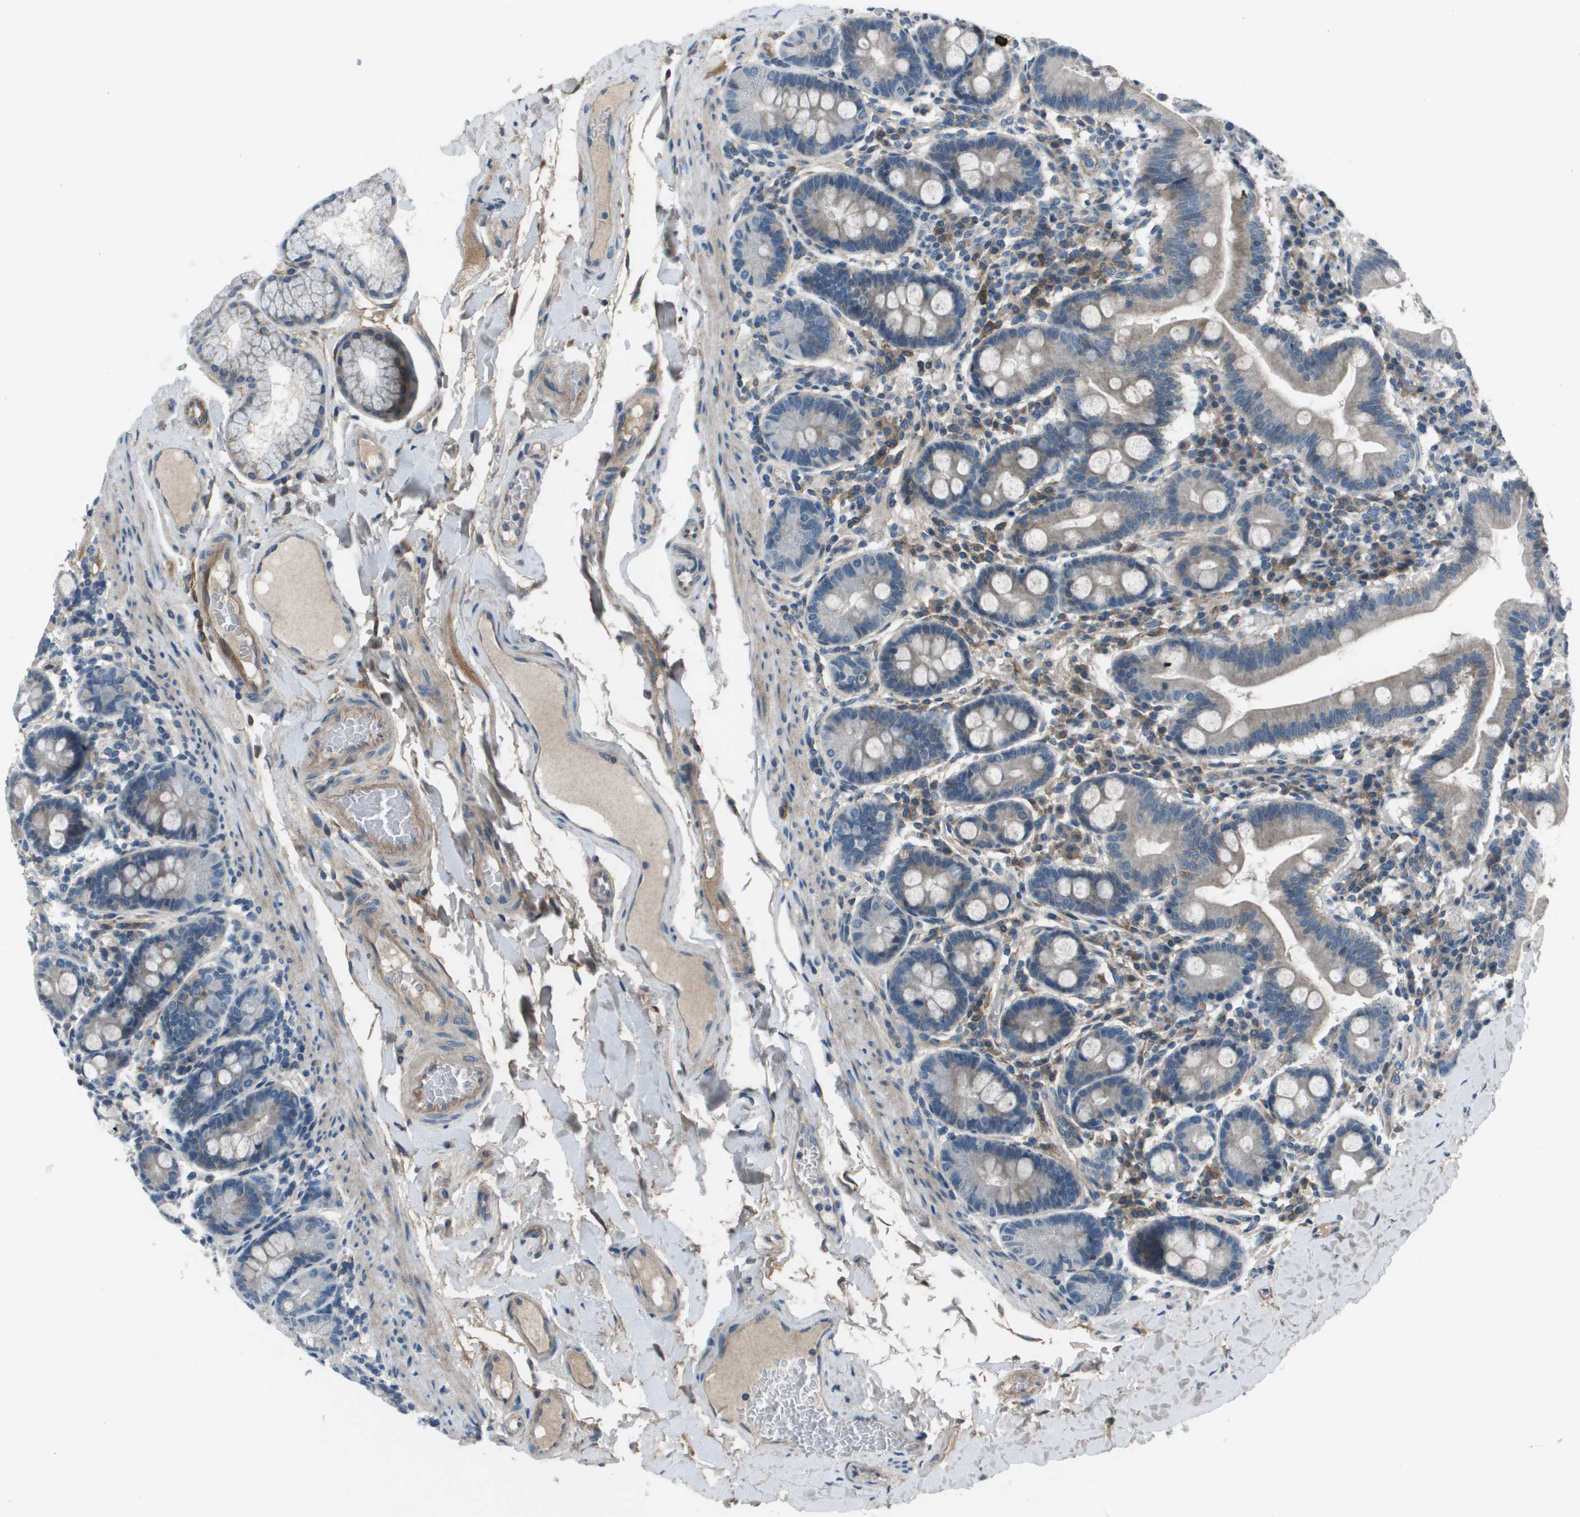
{"staining": {"intensity": "weak", "quantity": ">75%", "location": "cytoplasmic/membranous"}, "tissue": "duodenum", "cell_type": "Glandular cells", "image_type": "normal", "snomed": [{"axis": "morphology", "description": "Normal tissue, NOS"}, {"axis": "topography", "description": "Duodenum"}], "caption": "DAB (3,3'-diaminobenzidine) immunohistochemical staining of normal human duodenum shows weak cytoplasmic/membranous protein positivity in approximately >75% of glandular cells.", "gene": "PCOLCE", "patient": {"sex": "male", "age": 50}}